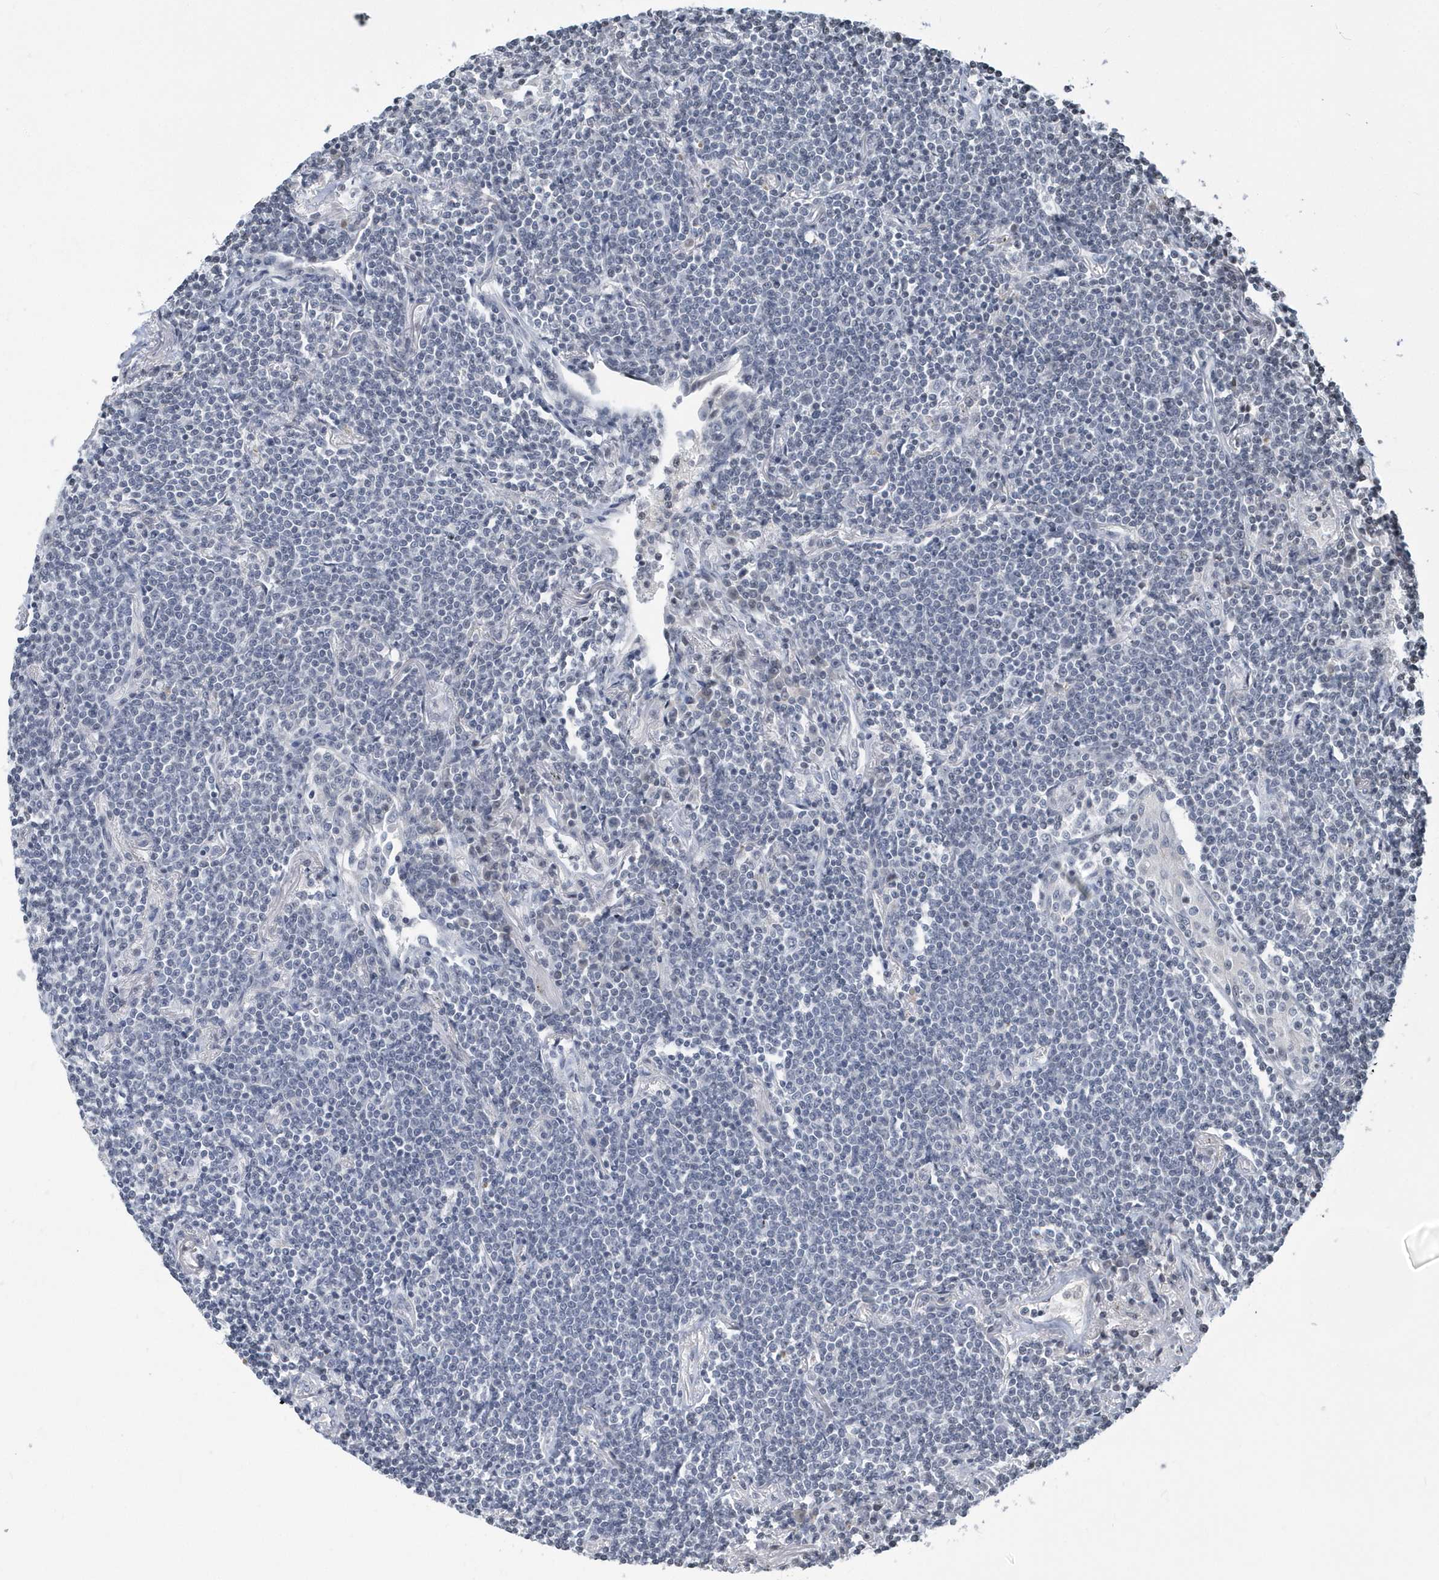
{"staining": {"intensity": "negative", "quantity": "none", "location": "none"}, "tissue": "lymphoma", "cell_type": "Tumor cells", "image_type": "cancer", "snomed": [{"axis": "morphology", "description": "Malignant lymphoma, non-Hodgkin's type, Low grade"}, {"axis": "topography", "description": "Lung"}], "caption": "IHC micrograph of lymphoma stained for a protein (brown), which demonstrates no staining in tumor cells.", "gene": "VWA5B2", "patient": {"sex": "female", "age": 71}}